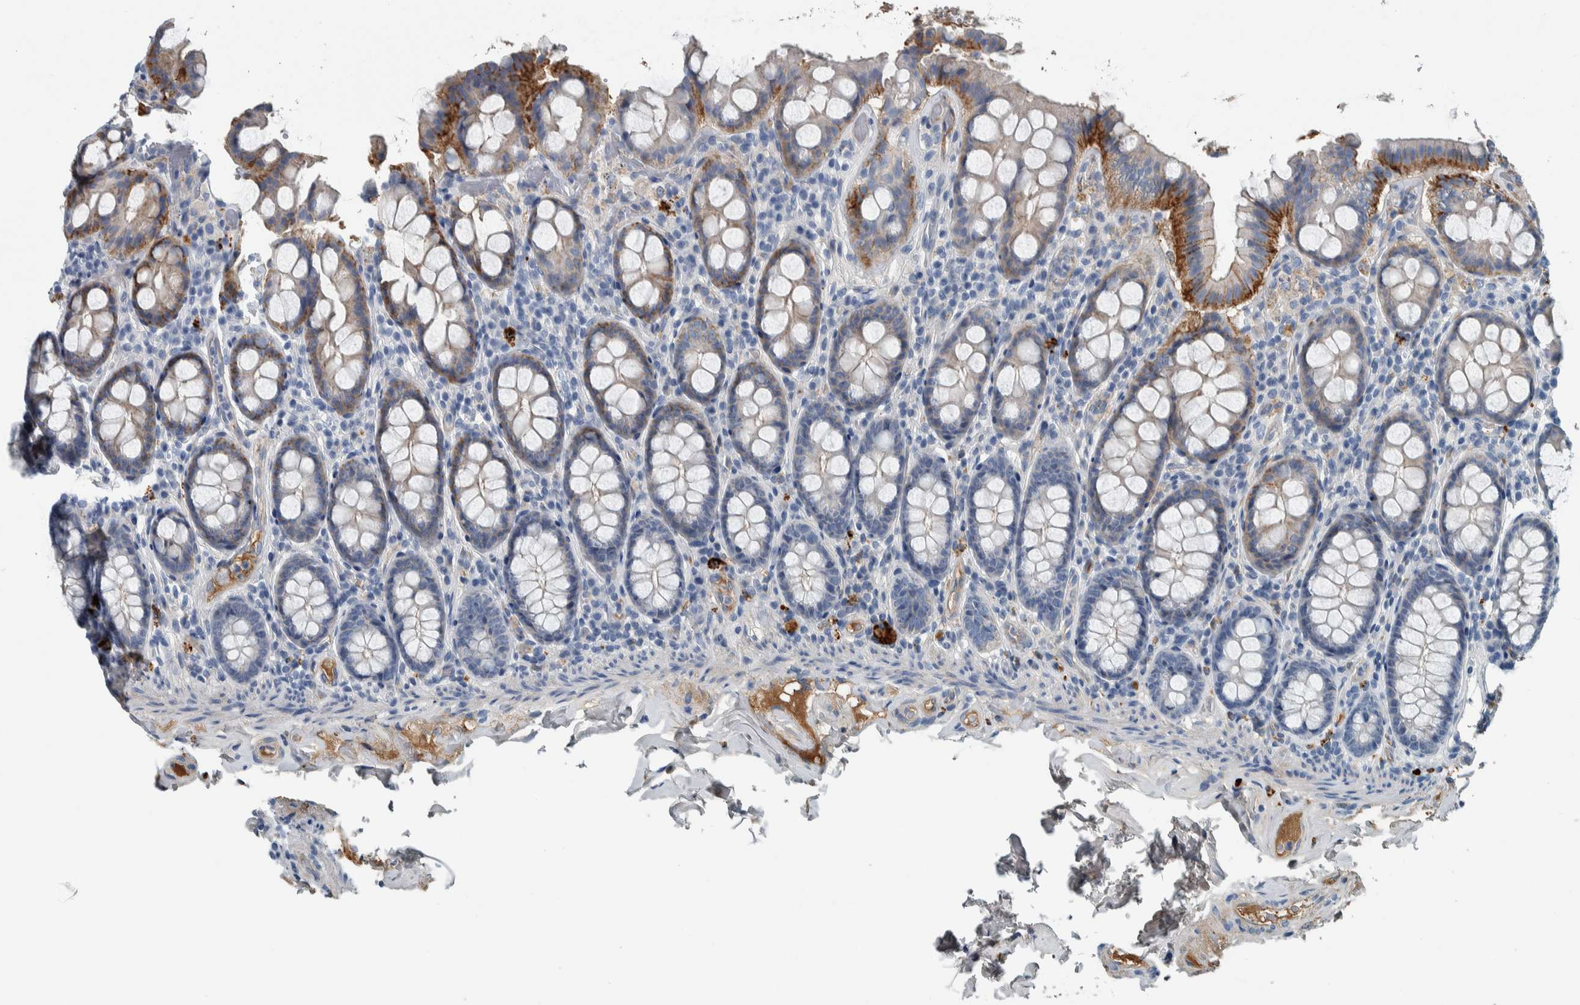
{"staining": {"intensity": "negative", "quantity": "none", "location": "none"}, "tissue": "colon", "cell_type": "Endothelial cells", "image_type": "normal", "snomed": [{"axis": "morphology", "description": "Normal tissue, NOS"}, {"axis": "topography", "description": "Colon"}, {"axis": "topography", "description": "Peripheral nerve tissue"}], "caption": "High power microscopy micrograph of an IHC image of unremarkable colon, revealing no significant staining in endothelial cells.", "gene": "SERPINC1", "patient": {"sex": "female", "age": 61}}